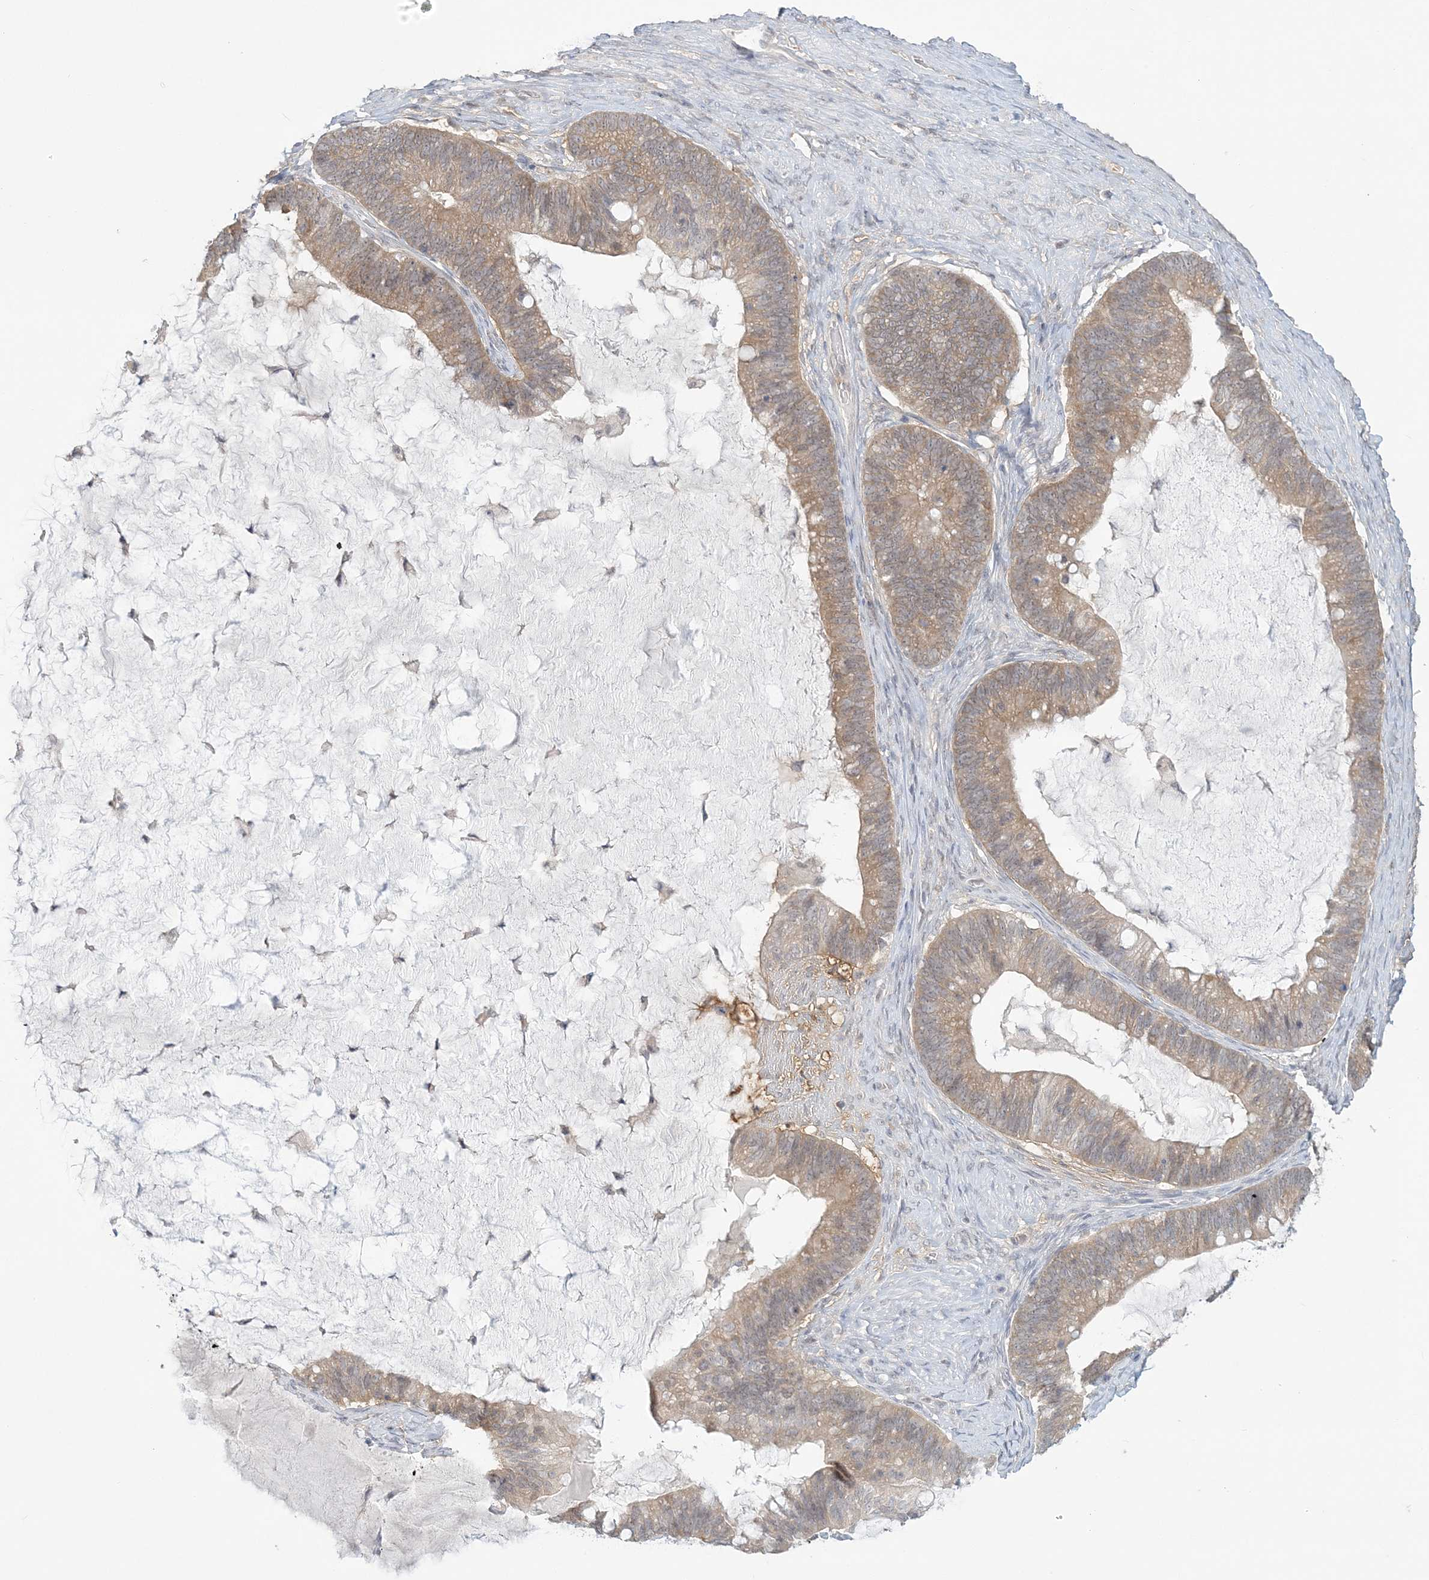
{"staining": {"intensity": "moderate", "quantity": ">75%", "location": "cytoplasmic/membranous"}, "tissue": "ovarian cancer", "cell_type": "Tumor cells", "image_type": "cancer", "snomed": [{"axis": "morphology", "description": "Cystadenocarcinoma, mucinous, NOS"}, {"axis": "topography", "description": "Ovary"}], "caption": "Moderate cytoplasmic/membranous staining is identified in approximately >75% of tumor cells in ovarian cancer (mucinous cystadenocarcinoma).", "gene": "ANKS1A", "patient": {"sex": "female", "age": 61}}